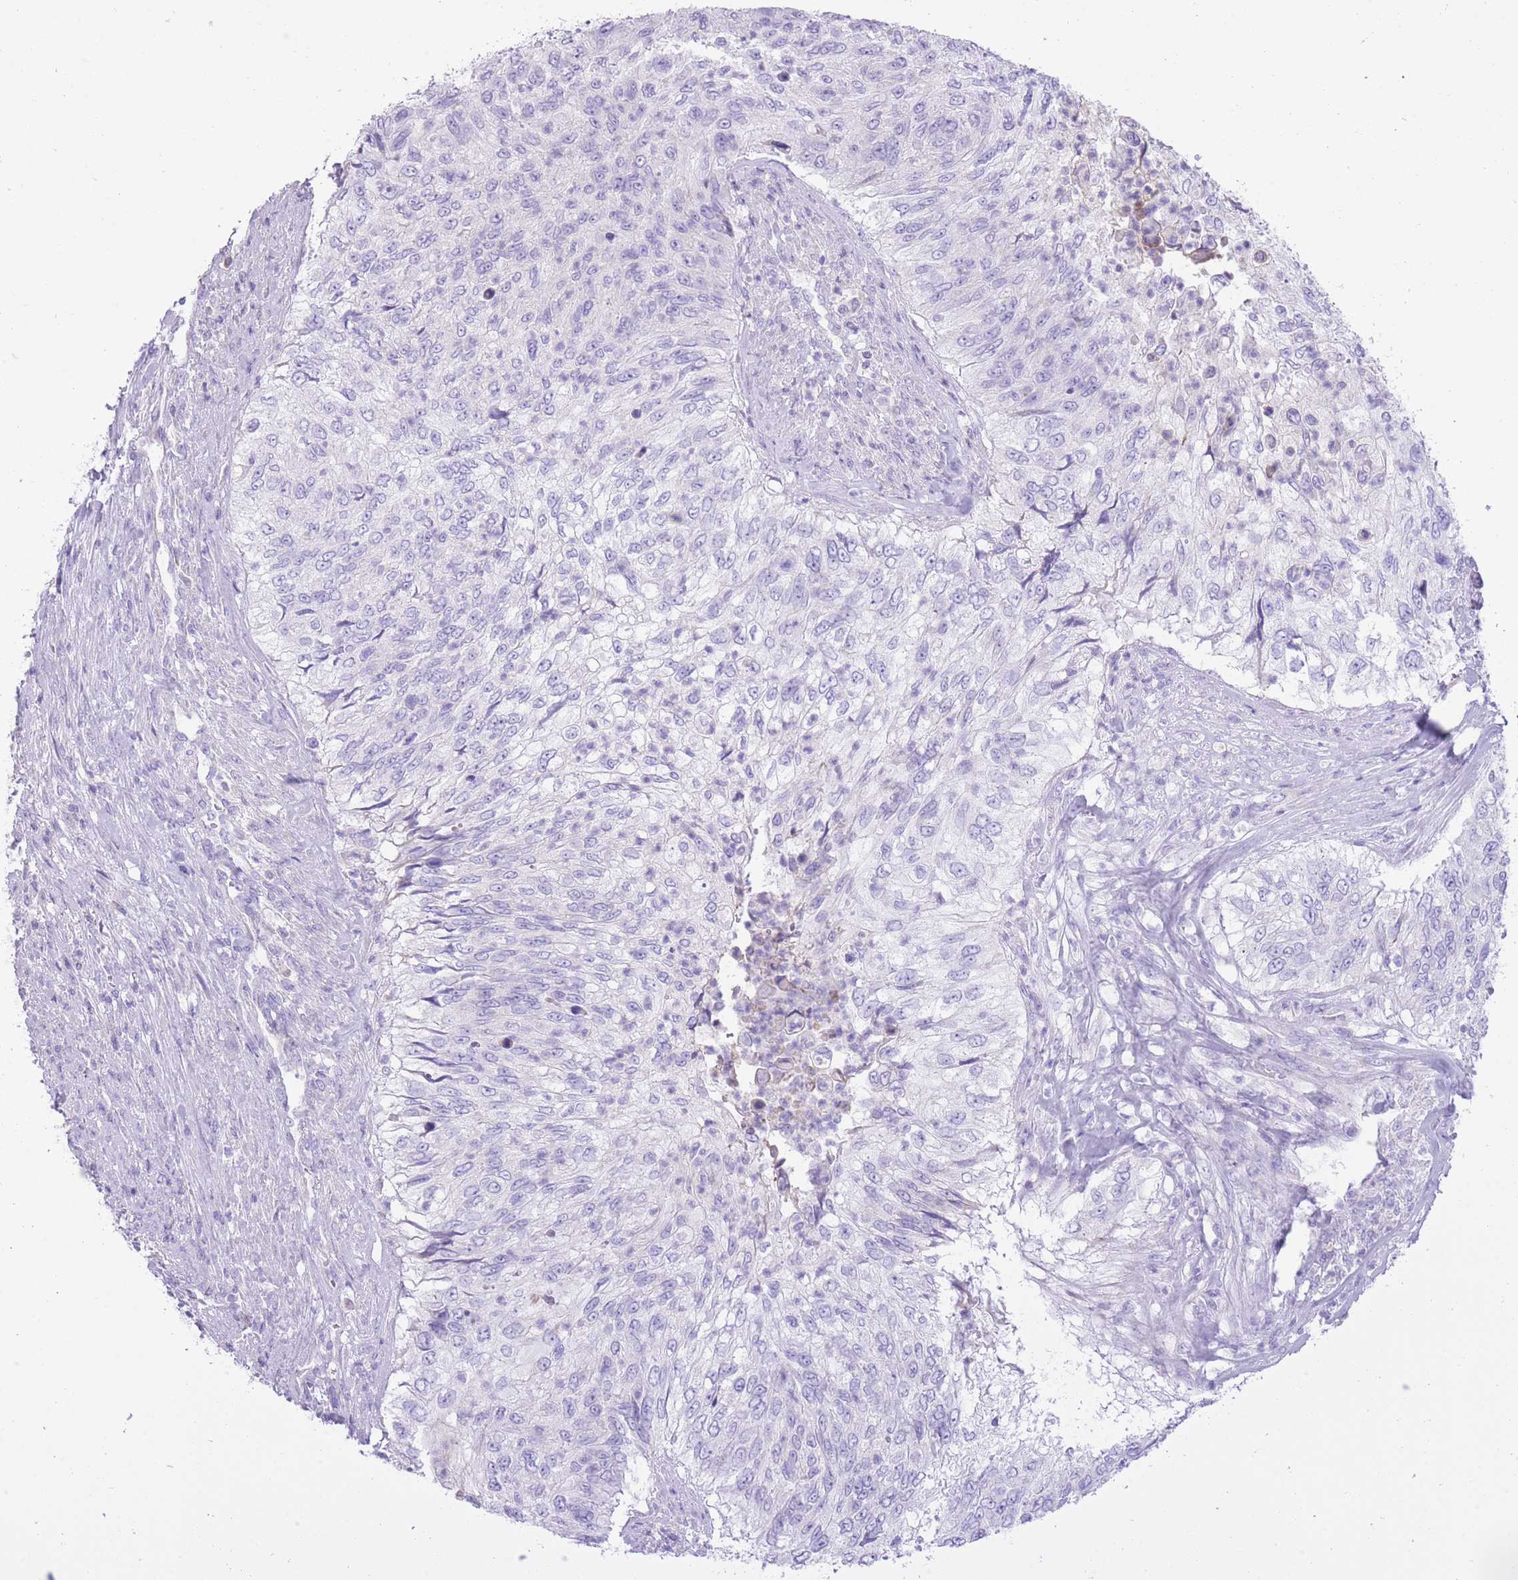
{"staining": {"intensity": "negative", "quantity": "none", "location": "none"}, "tissue": "urothelial cancer", "cell_type": "Tumor cells", "image_type": "cancer", "snomed": [{"axis": "morphology", "description": "Urothelial carcinoma, High grade"}, {"axis": "topography", "description": "Urinary bladder"}], "caption": "Immunohistochemistry (IHC) photomicrograph of urothelial cancer stained for a protein (brown), which exhibits no positivity in tumor cells. (Stains: DAB immunohistochemistry with hematoxylin counter stain, Microscopy: brightfield microscopy at high magnification).", "gene": "SLC4A4", "patient": {"sex": "female", "age": 60}}